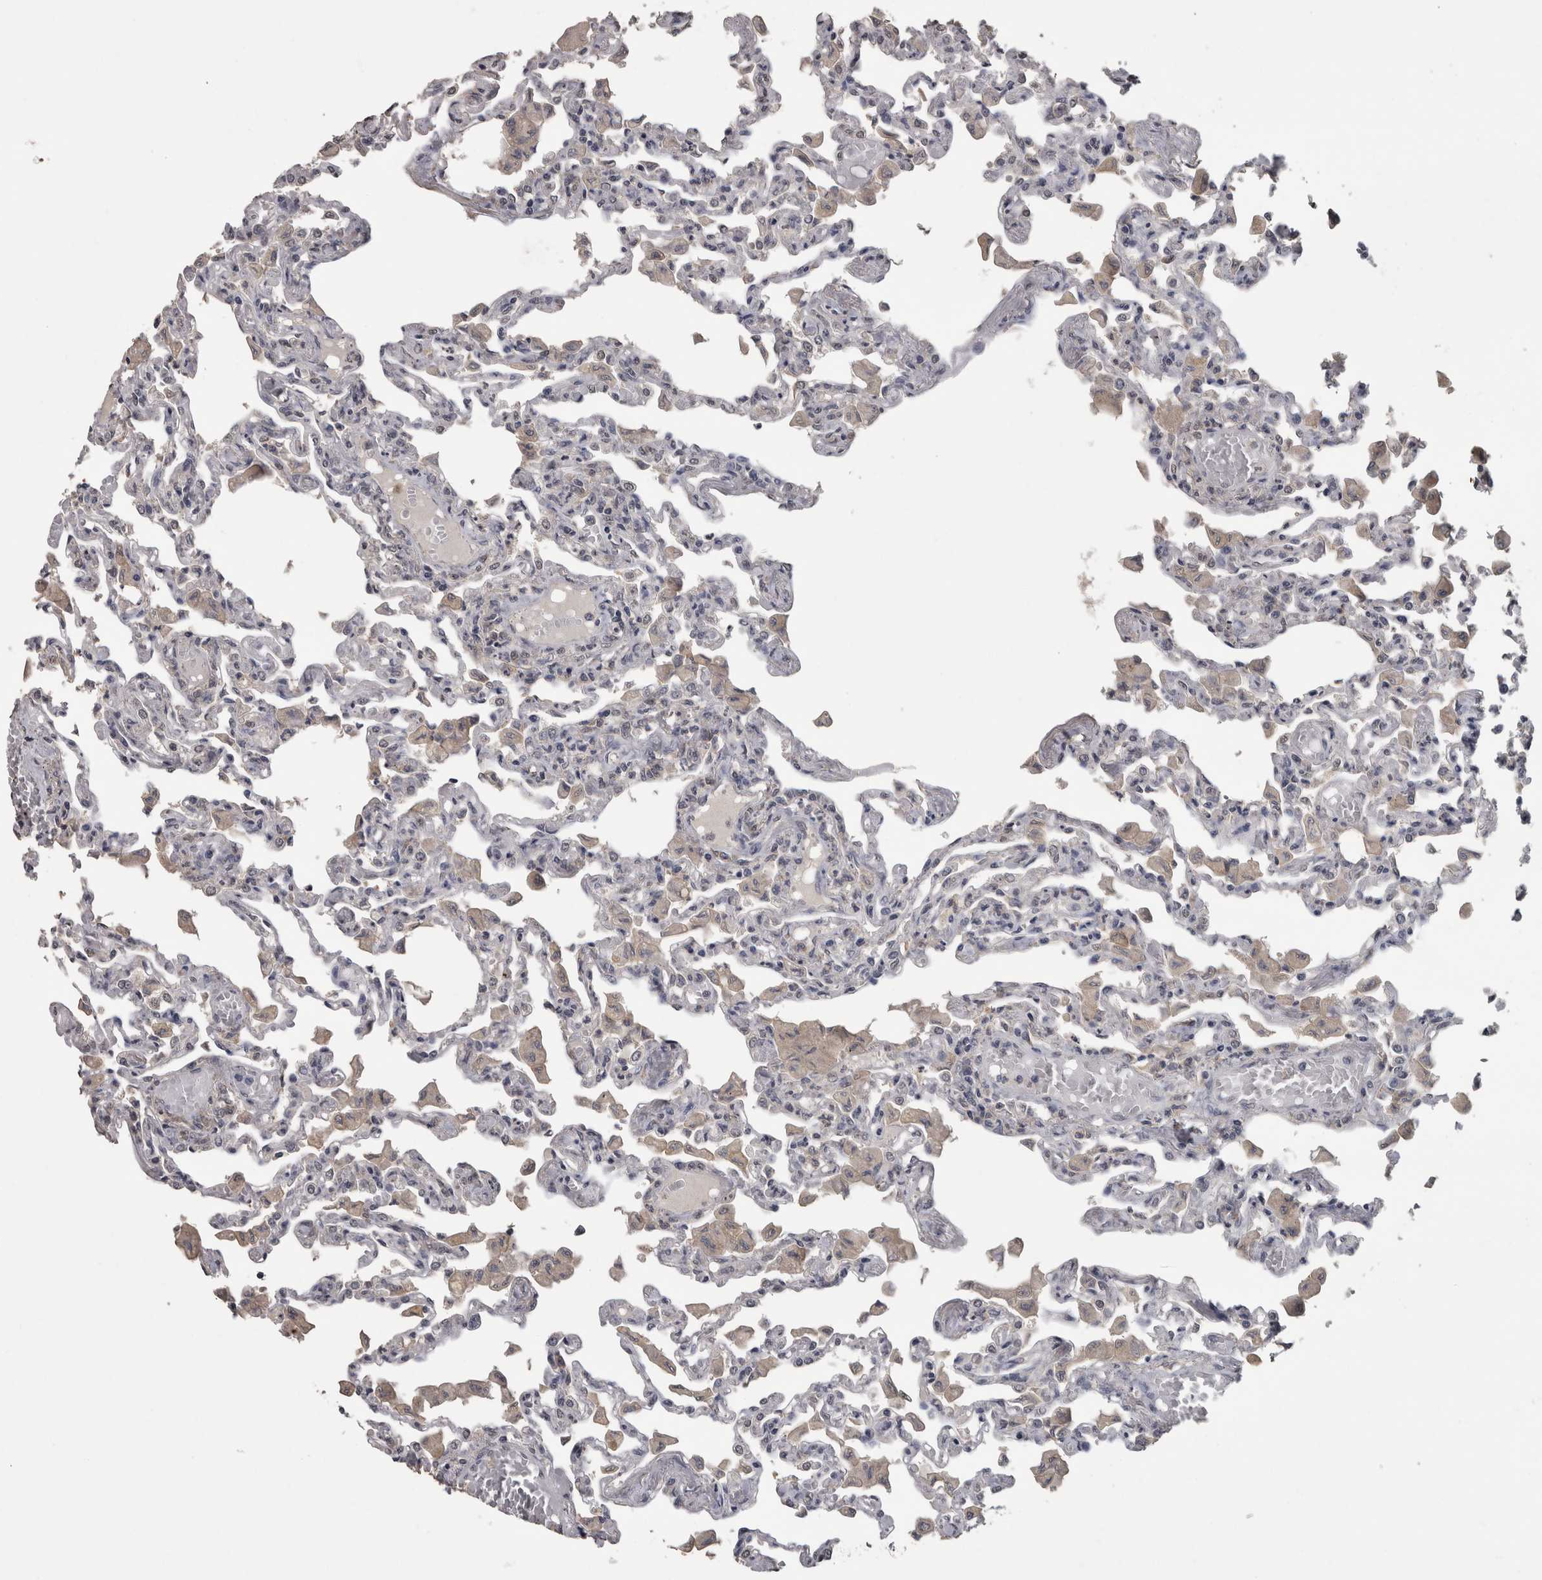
{"staining": {"intensity": "negative", "quantity": "none", "location": "none"}, "tissue": "lung", "cell_type": "Alveolar cells", "image_type": "normal", "snomed": [{"axis": "morphology", "description": "Normal tissue, NOS"}, {"axis": "topography", "description": "Bronchus"}, {"axis": "topography", "description": "Lung"}], "caption": "IHC micrograph of unremarkable lung stained for a protein (brown), which demonstrates no expression in alveolar cells. (DAB (3,3'-diaminobenzidine) immunohistochemistry visualized using brightfield microscopy, high magnification).", "gene": "PIK3AP1", "patient": {"sex": "female", "age": 49}}